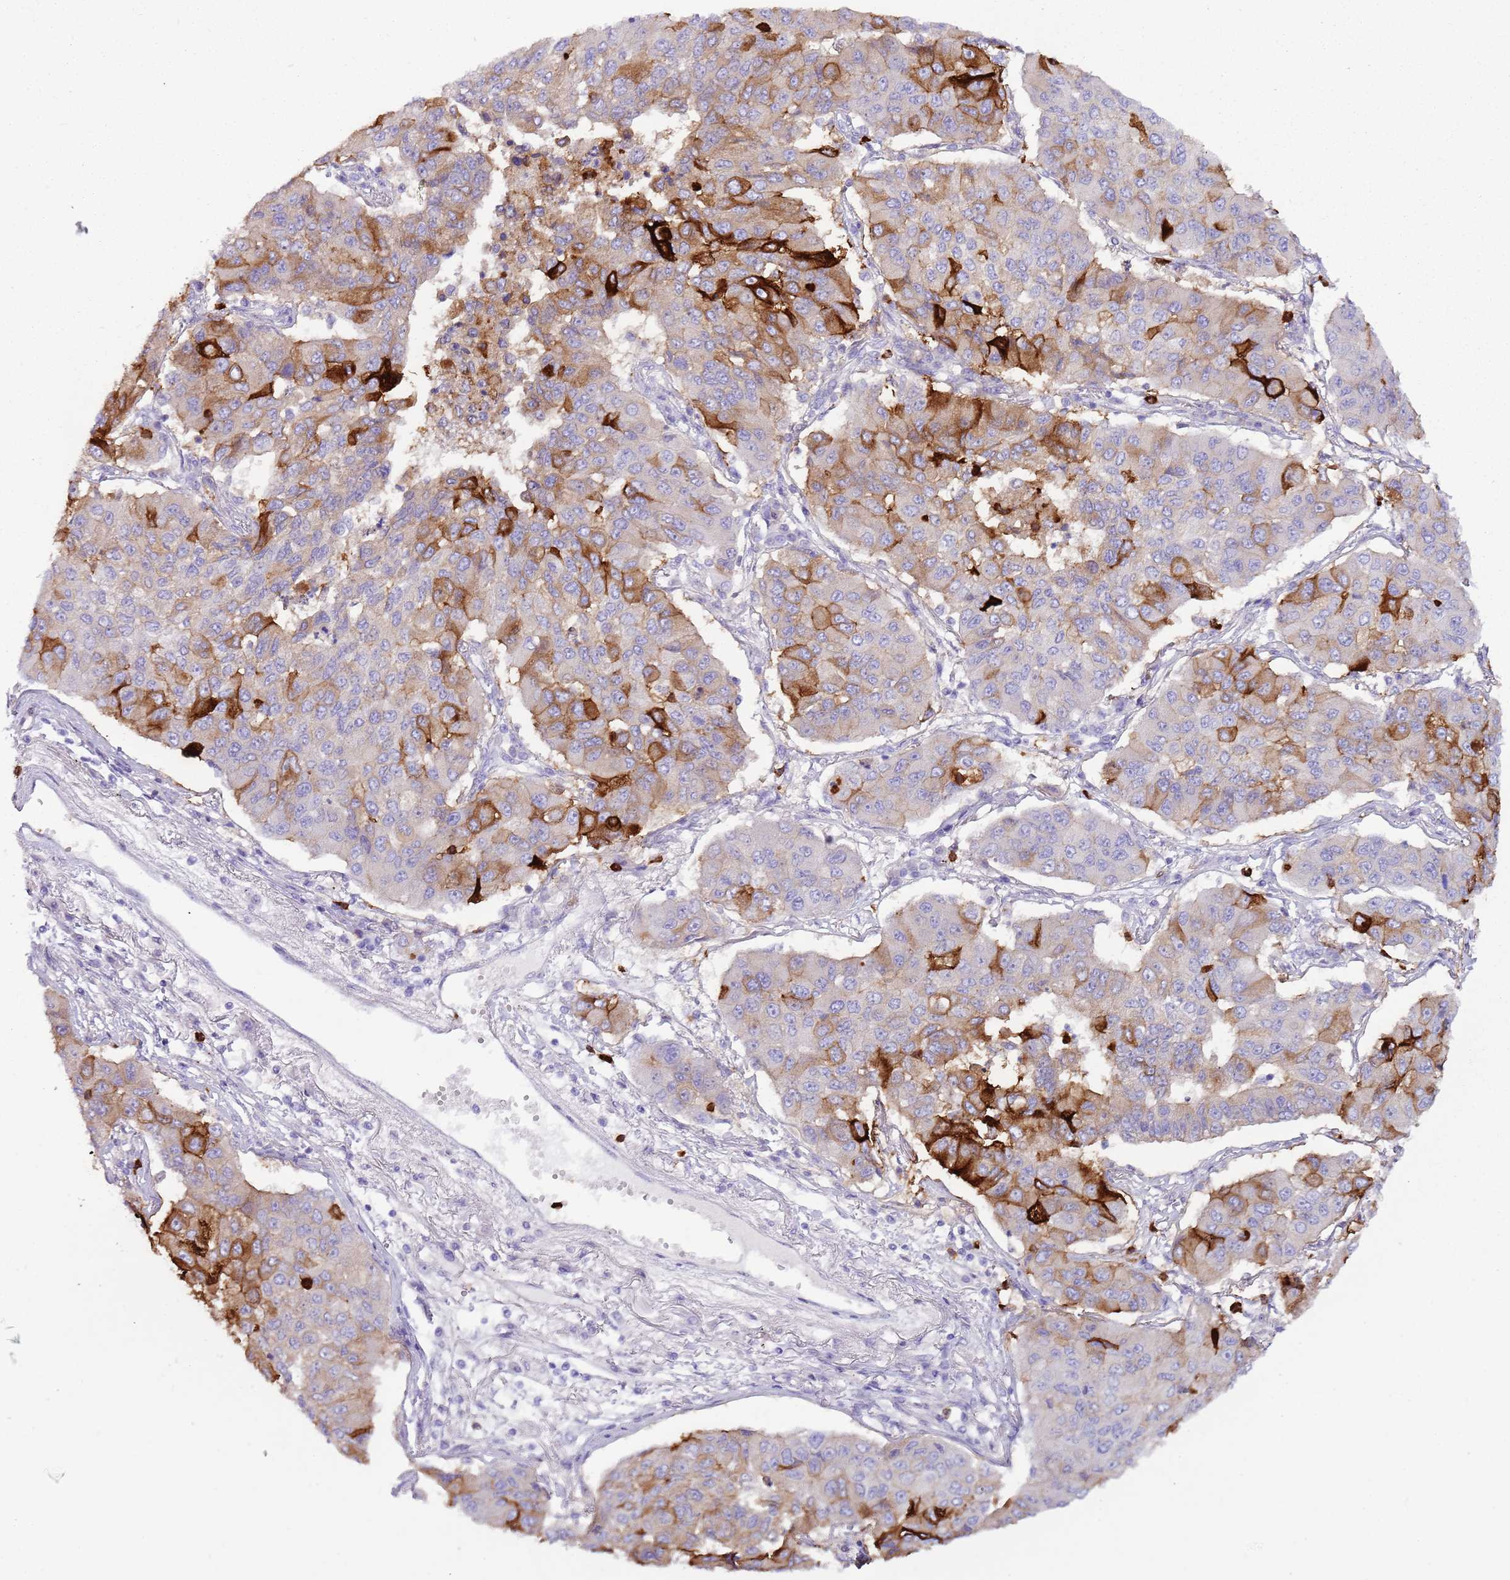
{"staining": {"intensity": "strong", "quantity": "<25%", "location": "cytoplasmic/membranous"}, "tissue": "lung cancer", "cell_type": "Tumor cells", "image_type": "cancer", "snomed": [{"axis": "morphology", "description": "Squamous cell carcinoma, NOS"}, {"axis": "topography", "description": "Lung"}], "caption": "A micrograph showing strong cytoplasmic/membranous staining in approximately <25% of tumor cells in lung cancer (squamous cell carcinoma), as visualized by brown immunohistochemical staining.", "gene": "CD177", "patient": {"sex": "male", "age": 74}}